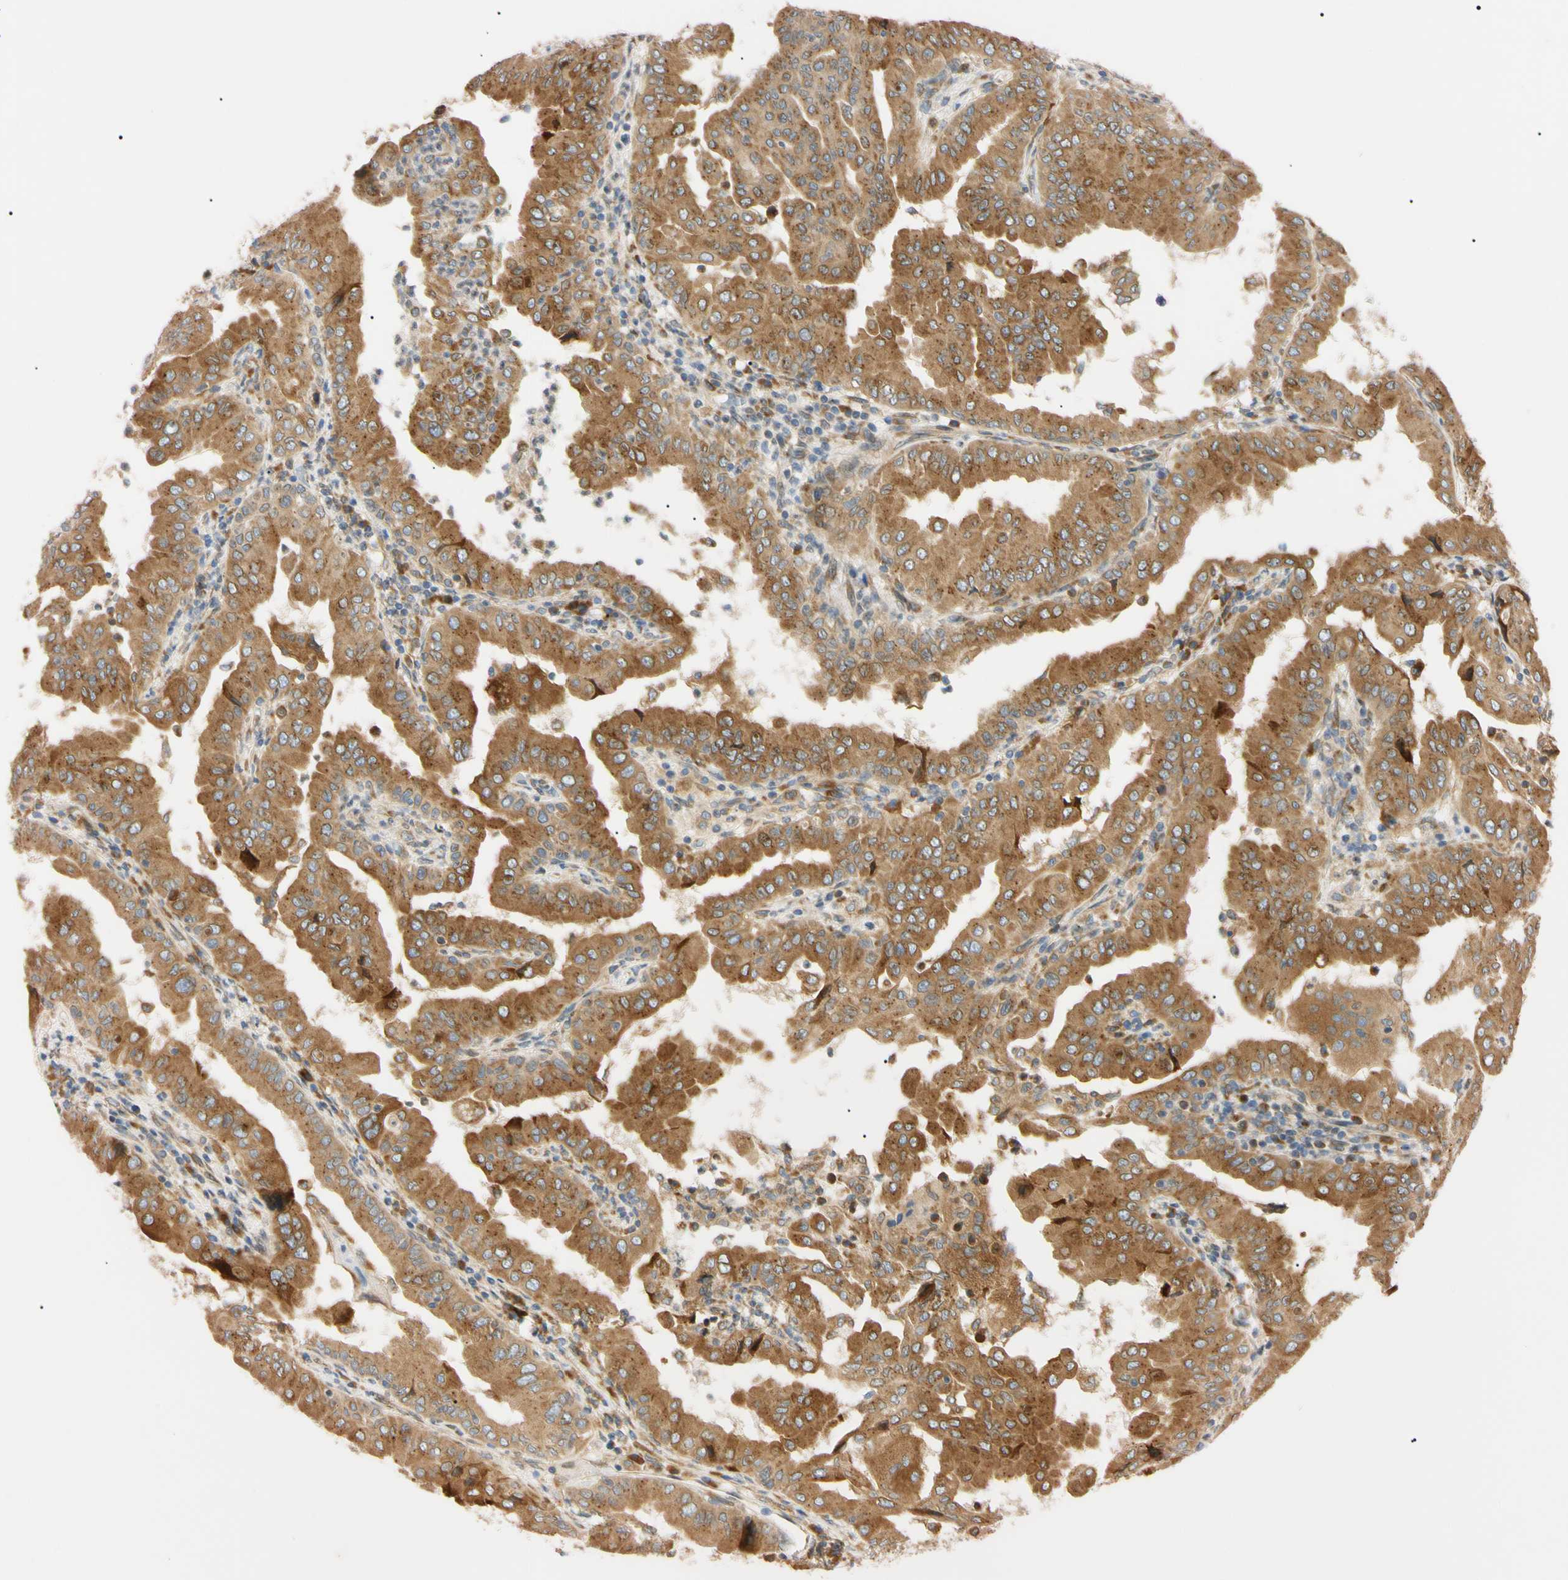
{"staining": {"intensity": "moderate", "quantity": ">75%", "location": "cytoplasmic/membranous"}, "tissue": "thyroid cancer", "cell_type": "Tumor cells", "image_type": "cancer", "snomed": [{"axis": "morphology", "description": "Papillary adenocarcinoma, NOS"}, {"axis": "topography", "description": "Thyroid gland"}], "caption": "A high-resolution photomicrograph shows IHC staining of thyroid cancer, which exhibits moderate cytoplasmic/membranous staining in about >75% of tumor cells. (Brightfield microscopy of DAB IHC at high magnification).", "gene": "IER3IP1", "patient": {"sex": "male", "age": 33}}